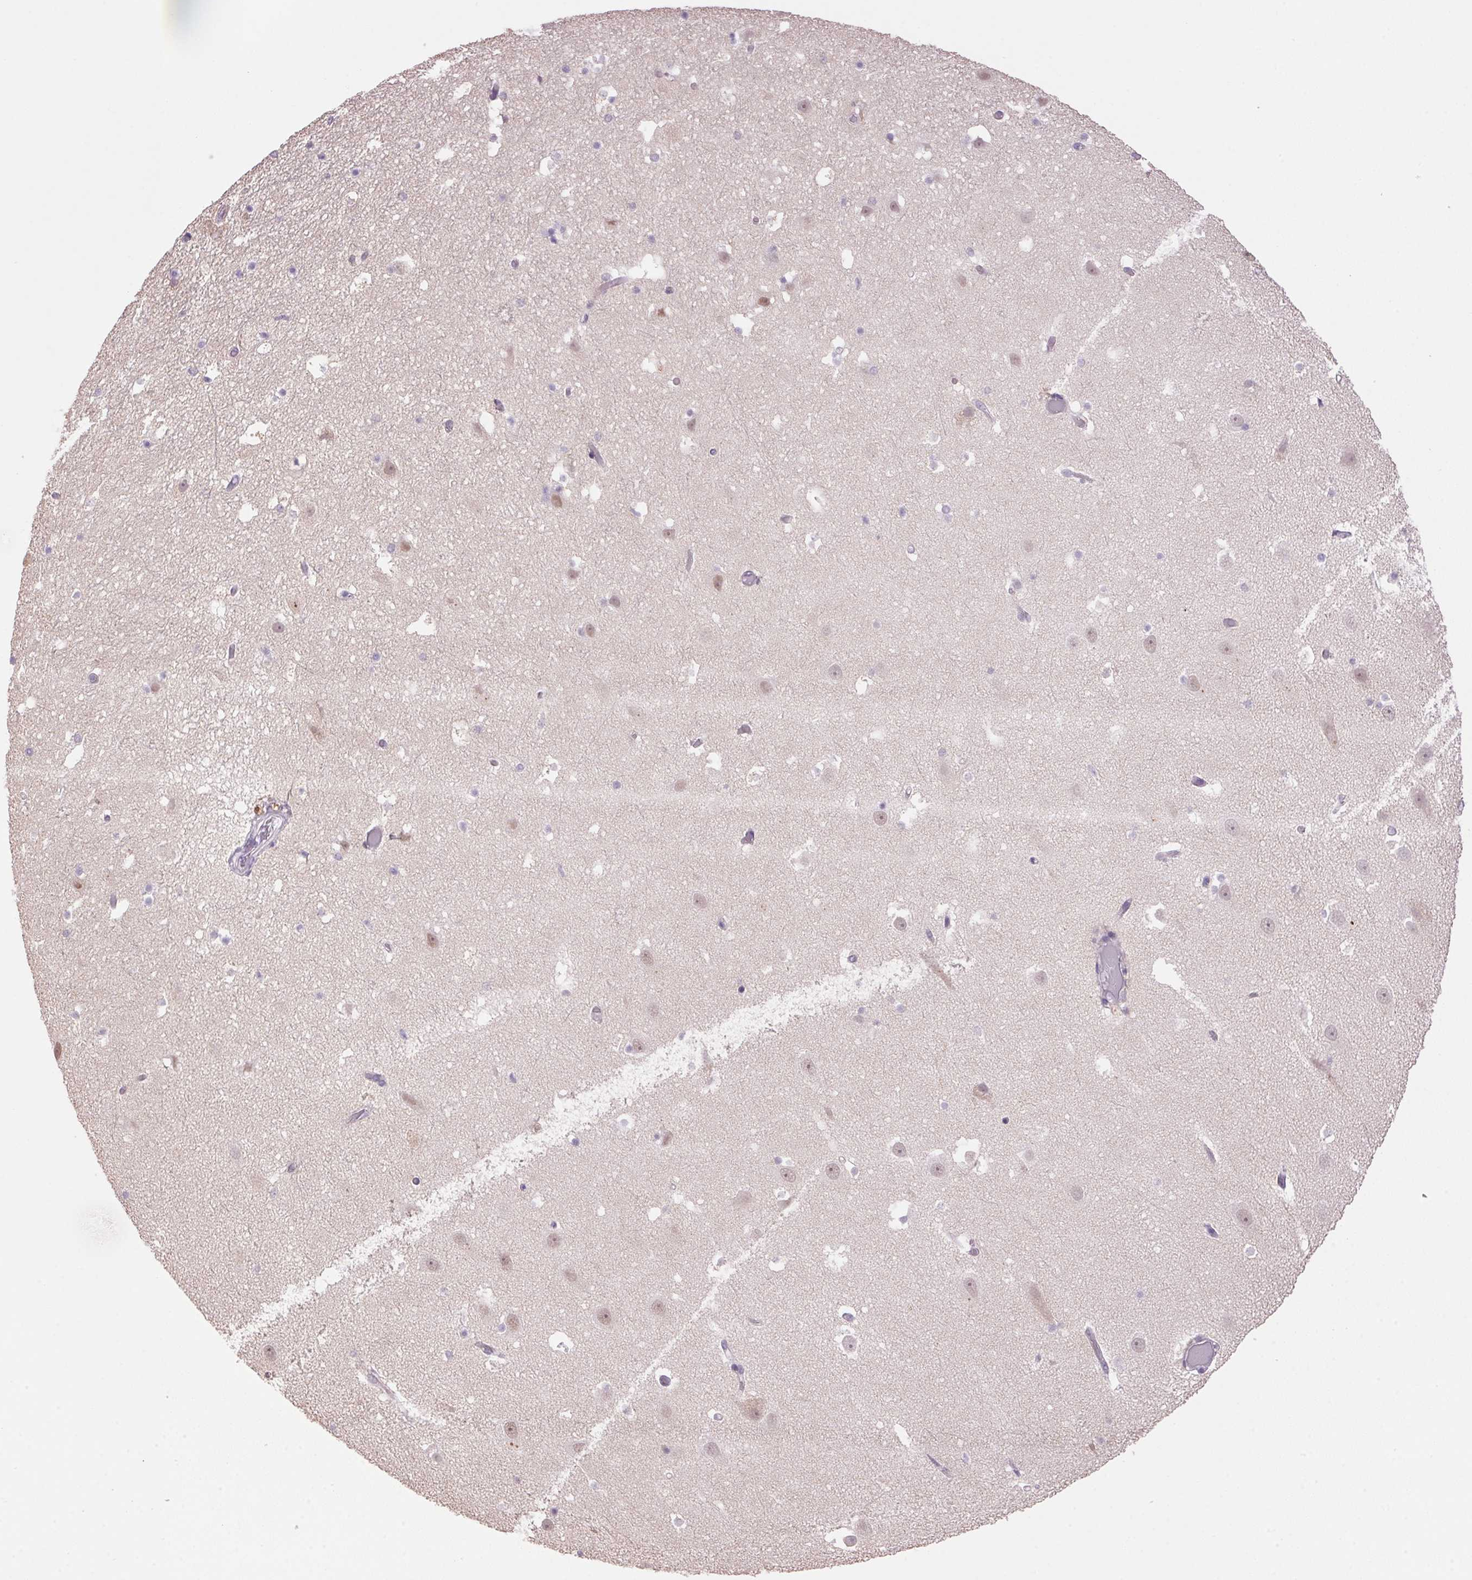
{"staining": {"intensity": "negative", "quantity": "none", "location": "none"}, "tissue": "hippocampus", "cell_type": "Glial cells", "image_type": "normal", "snomed": [{"axis": "morphology", "description": "Normal tissue, NOS"}, {"axis": "topography", "description": "Hippocampus"}], "caption": "This is a image of immunohistochemistry (IHC) staining of normal hippocampus, which shows no staining in glial cells. (Brightfield microscopy of DAB immunohistochemistry (IHC) at high magnification).", "gene": "VWA3B", "patient": {"sex": "male", "age": 26}}